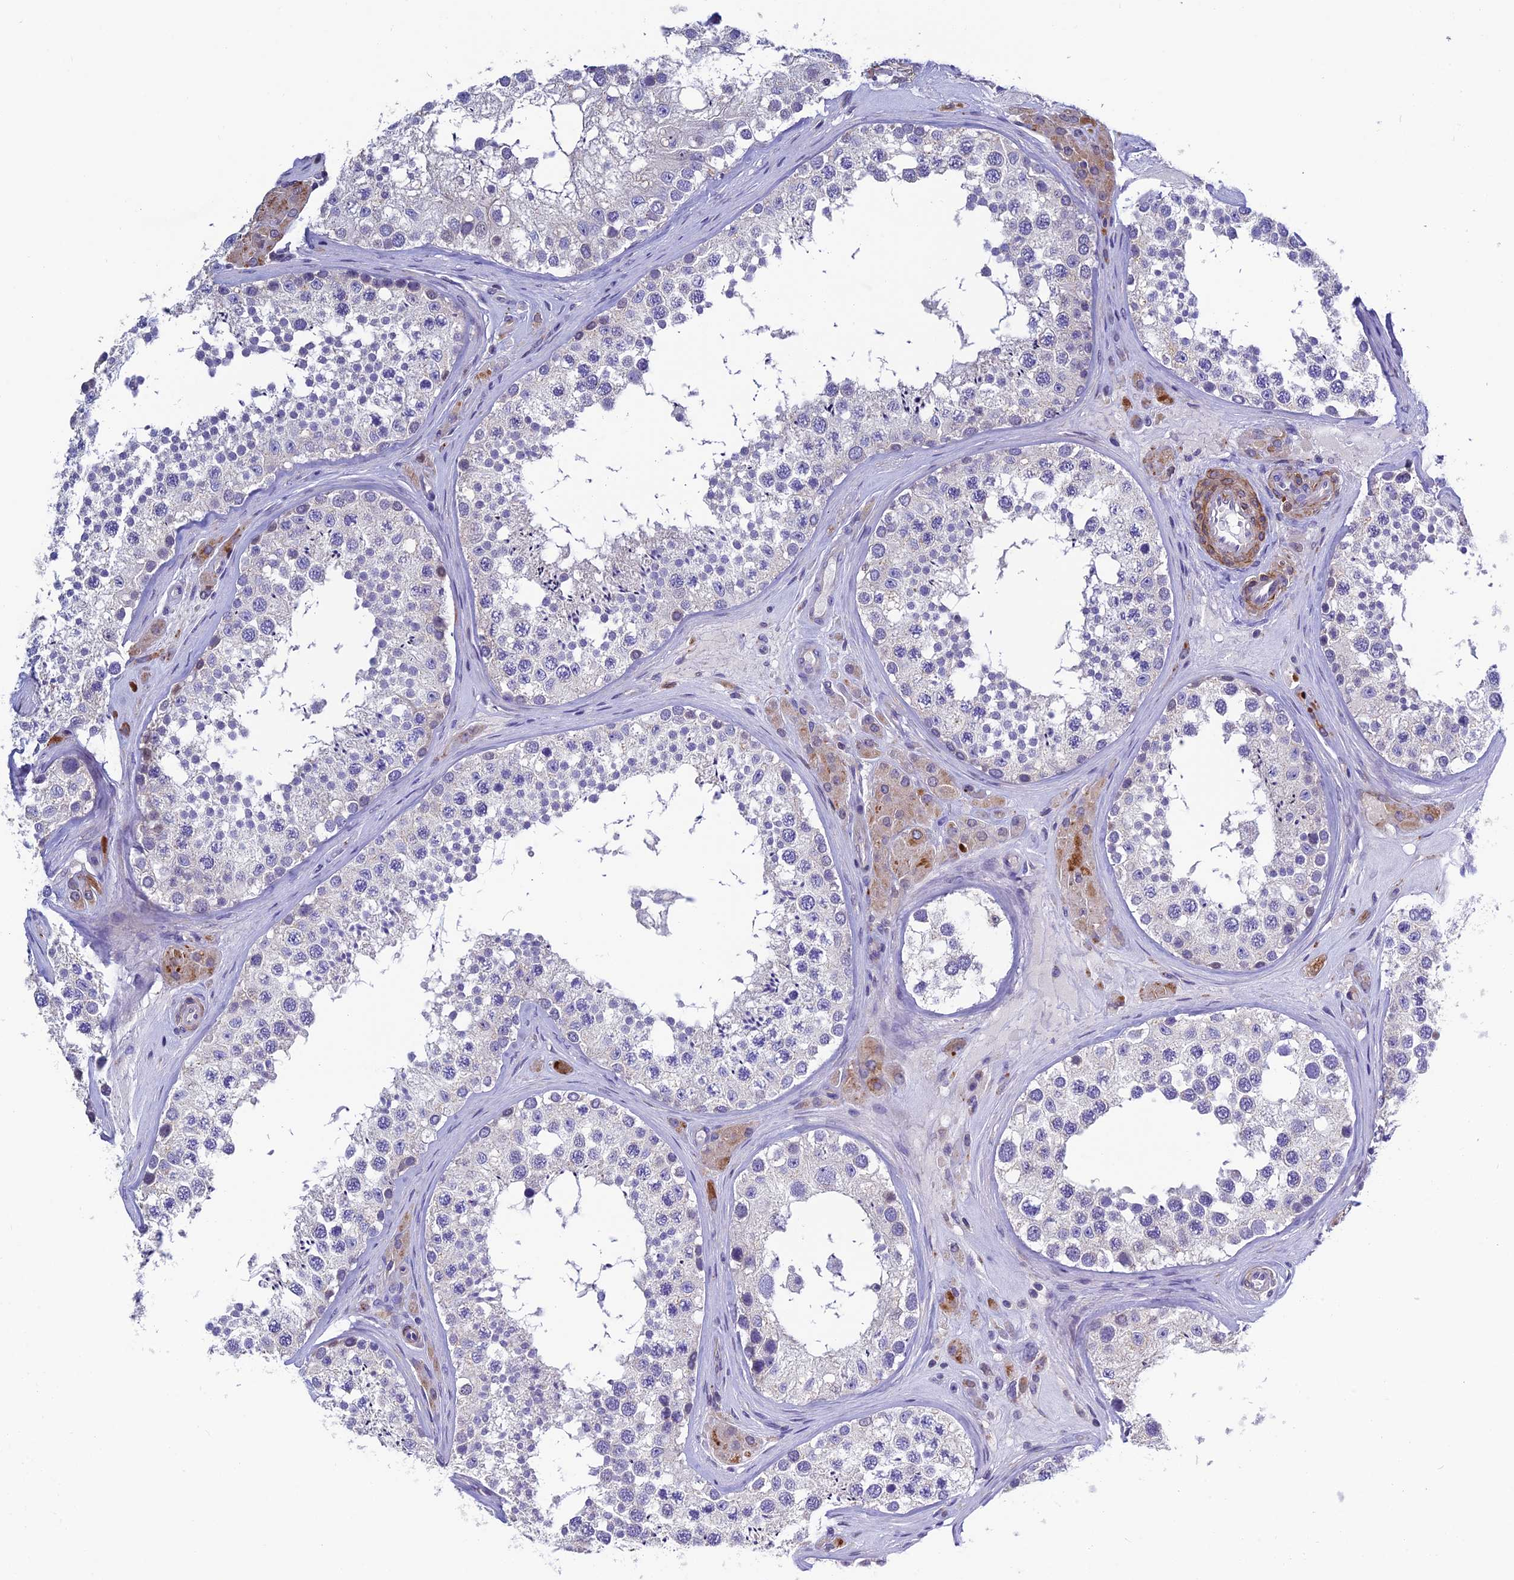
{"staining": {"intensity": "negative", "quantity": "none", "location": "none"}, "tissue": "testis", "cell_type": "Cells in seminiferous ducts", "image_type": "normal", "snomed": [{"axis": "morphology", "description": "Normal tissue, NOS"}, {"axis": "topography", "description": "Testis"}], "caption": "An immunohistochemistry photomicrograph of unremarkable testis is shown. There is no staining in cells in seminiferous ducts of testis. Brightfield microscopy of immunohistochemistry (IHC) stained with DAB (brown) and hematoxylin (blue), captured at high magnification.", "gene": "FAM178B", "patient": {"sex": "male", "age": 46}}